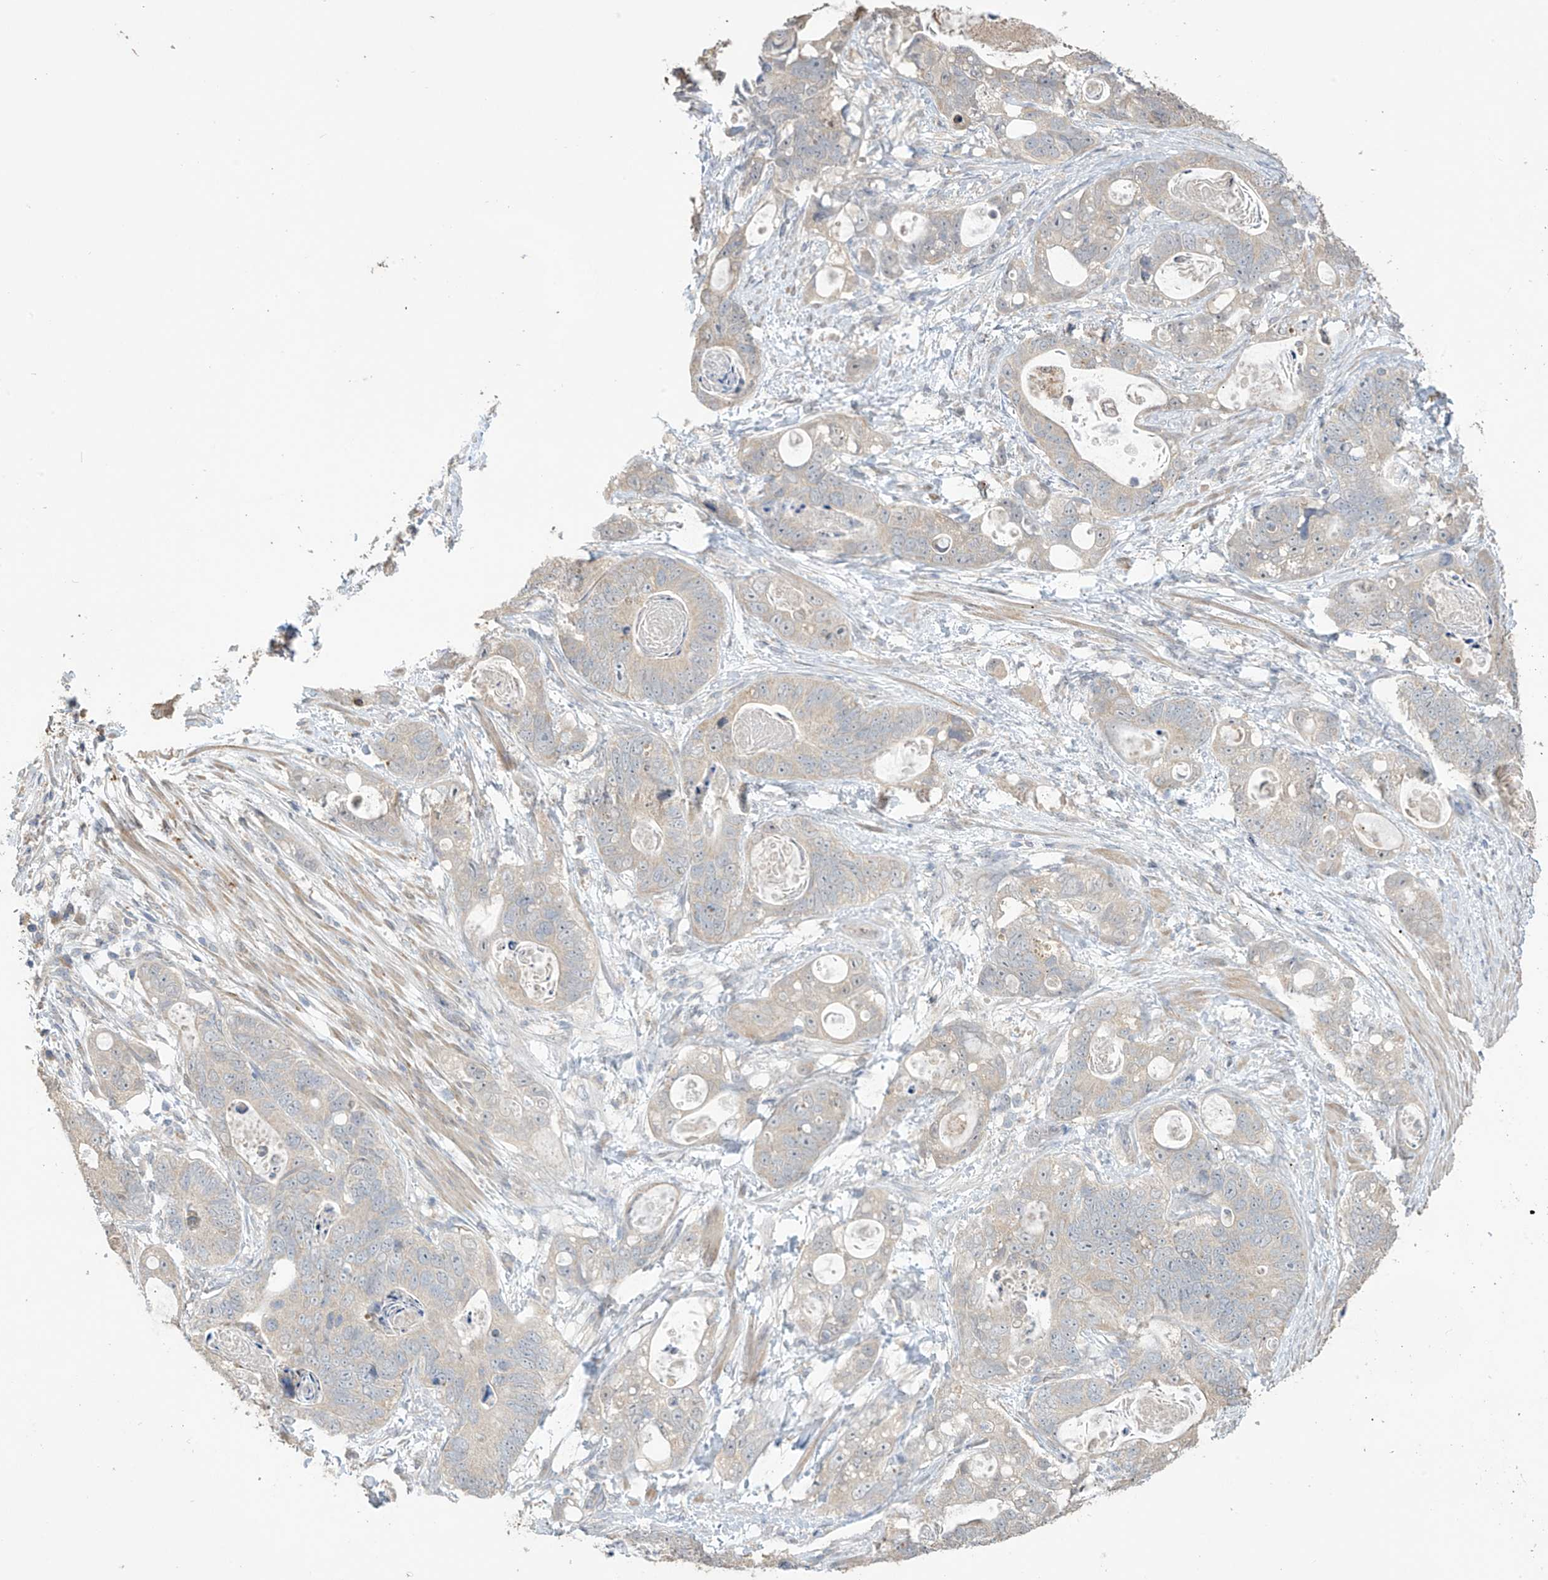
{"staining": {"intensity": "negative", "quantity": "none", "location": "none"}, "tissue": "stomach cancer", "cell_type": "Tumor cells", "image_type": "cancer", "snomed": [{"axis": "morphology", "description": "Normal tissue, NOS"}, {"axis": "morphology", "description": "Adenocarcinoma, NOS"}, {"axis": "topography", "description": "Stomach"}], "caption": "An immunohistochemistry (IHC) micrograph of stomach cancer (adenocarcinoma) is shown. There is no staining in tumor cells of stomach cancer (adenocarcinoma).", "gene": "SLFN14", "patient": {"sex": "female", "age": 89}}